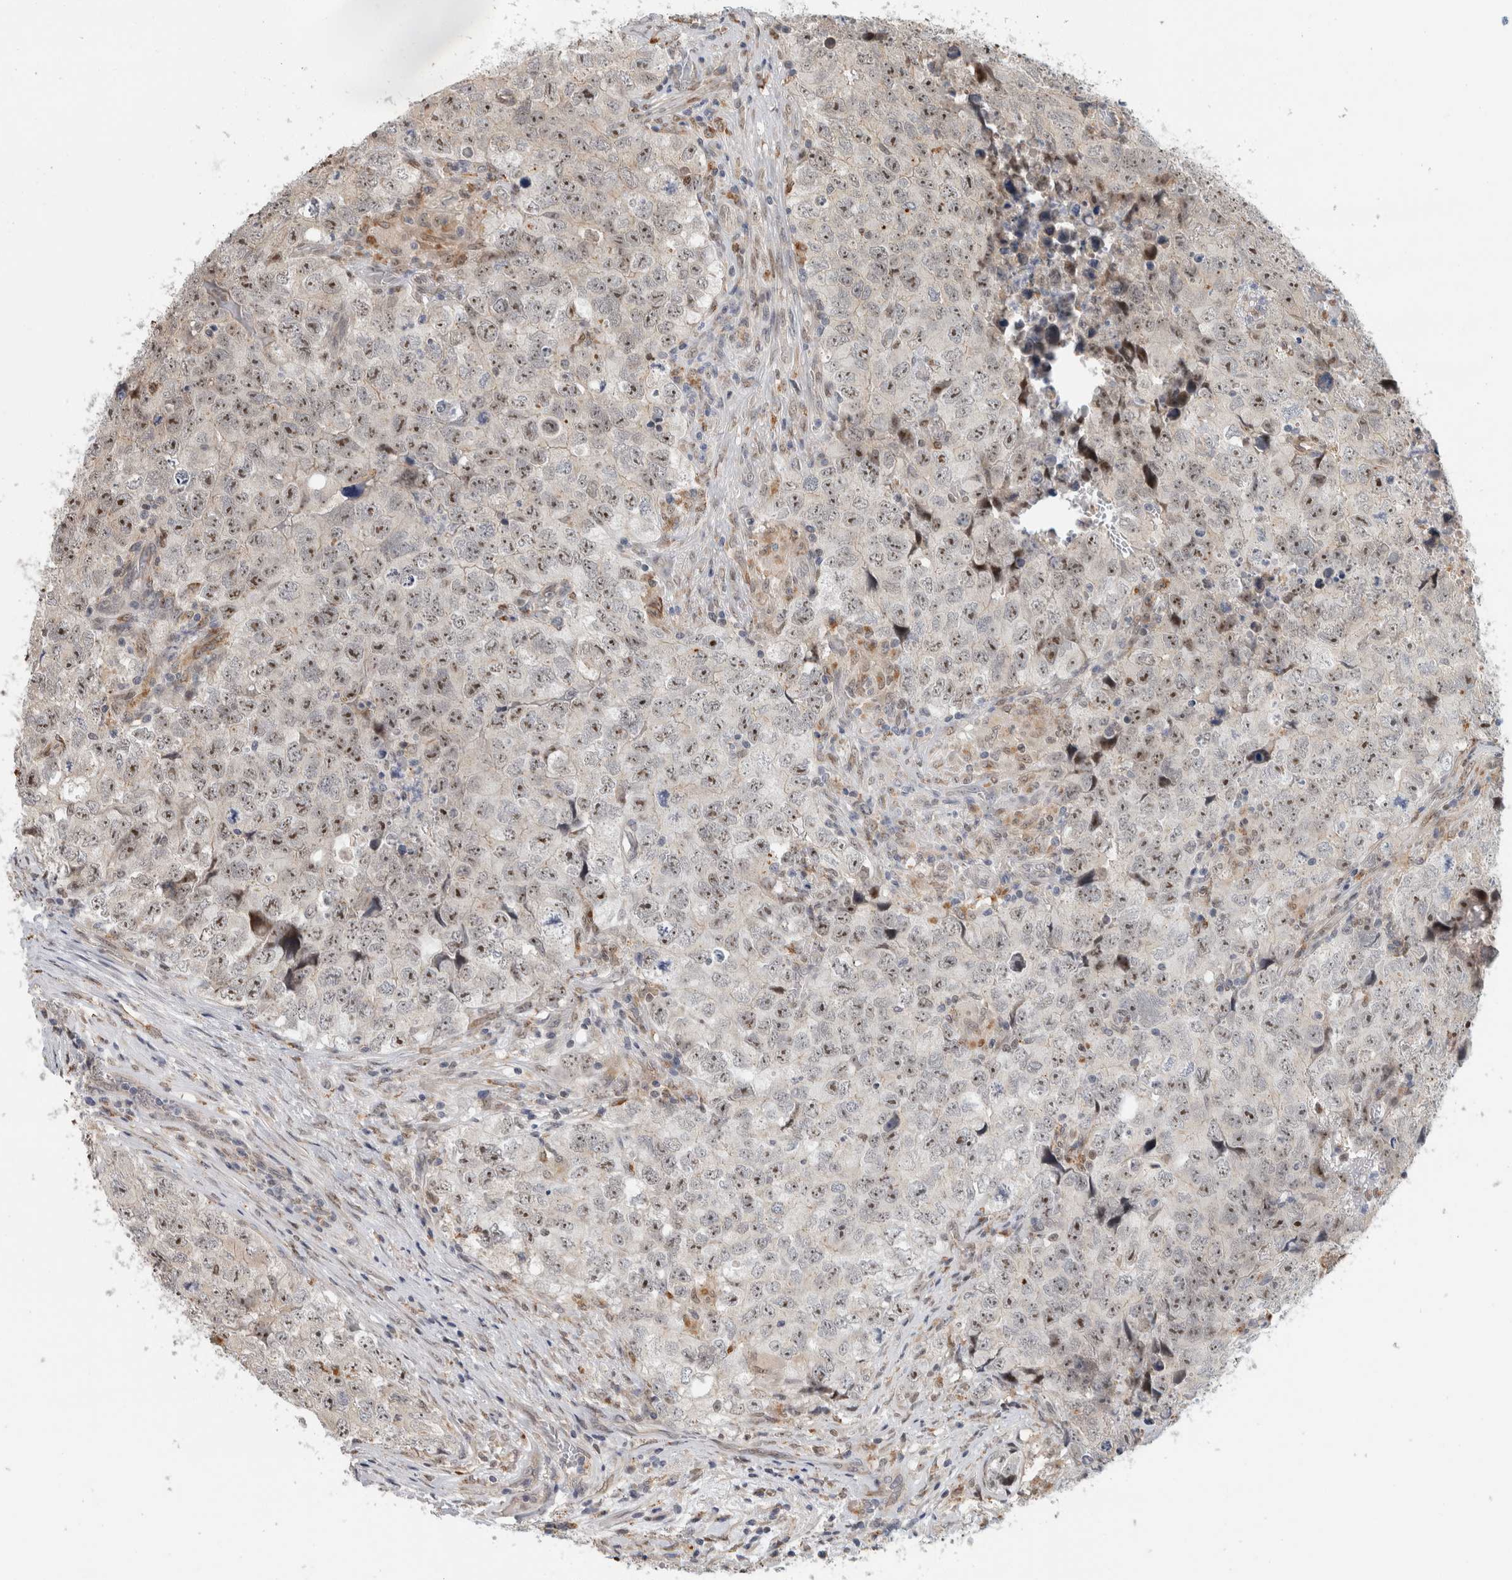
{"staining": {"intensity": "moderate", "quantity": ">75%", "location": "nuclear"}, "tissue": "testis cancer", "cell_type": "Tumor cells", "image_type": "cancer", "snomed": [{"axis": "morphology", "description": "Seminoma, NOS"}, {"axis": "morphology", "description": "Carcinoma, Embryonal, NOS"}, {"axis": "topography", "description": "Testis"}], "caption": "IHC photomicrograph of neoplastic tissue: testis cancer stained using IHC reveals medium levels of moderate protein expression localized specifically in the nuclear of tumor cells, appearing as a nuclear brown color.", "gene": "NAB2", "patient": {"sex": "male", "age": 43}}